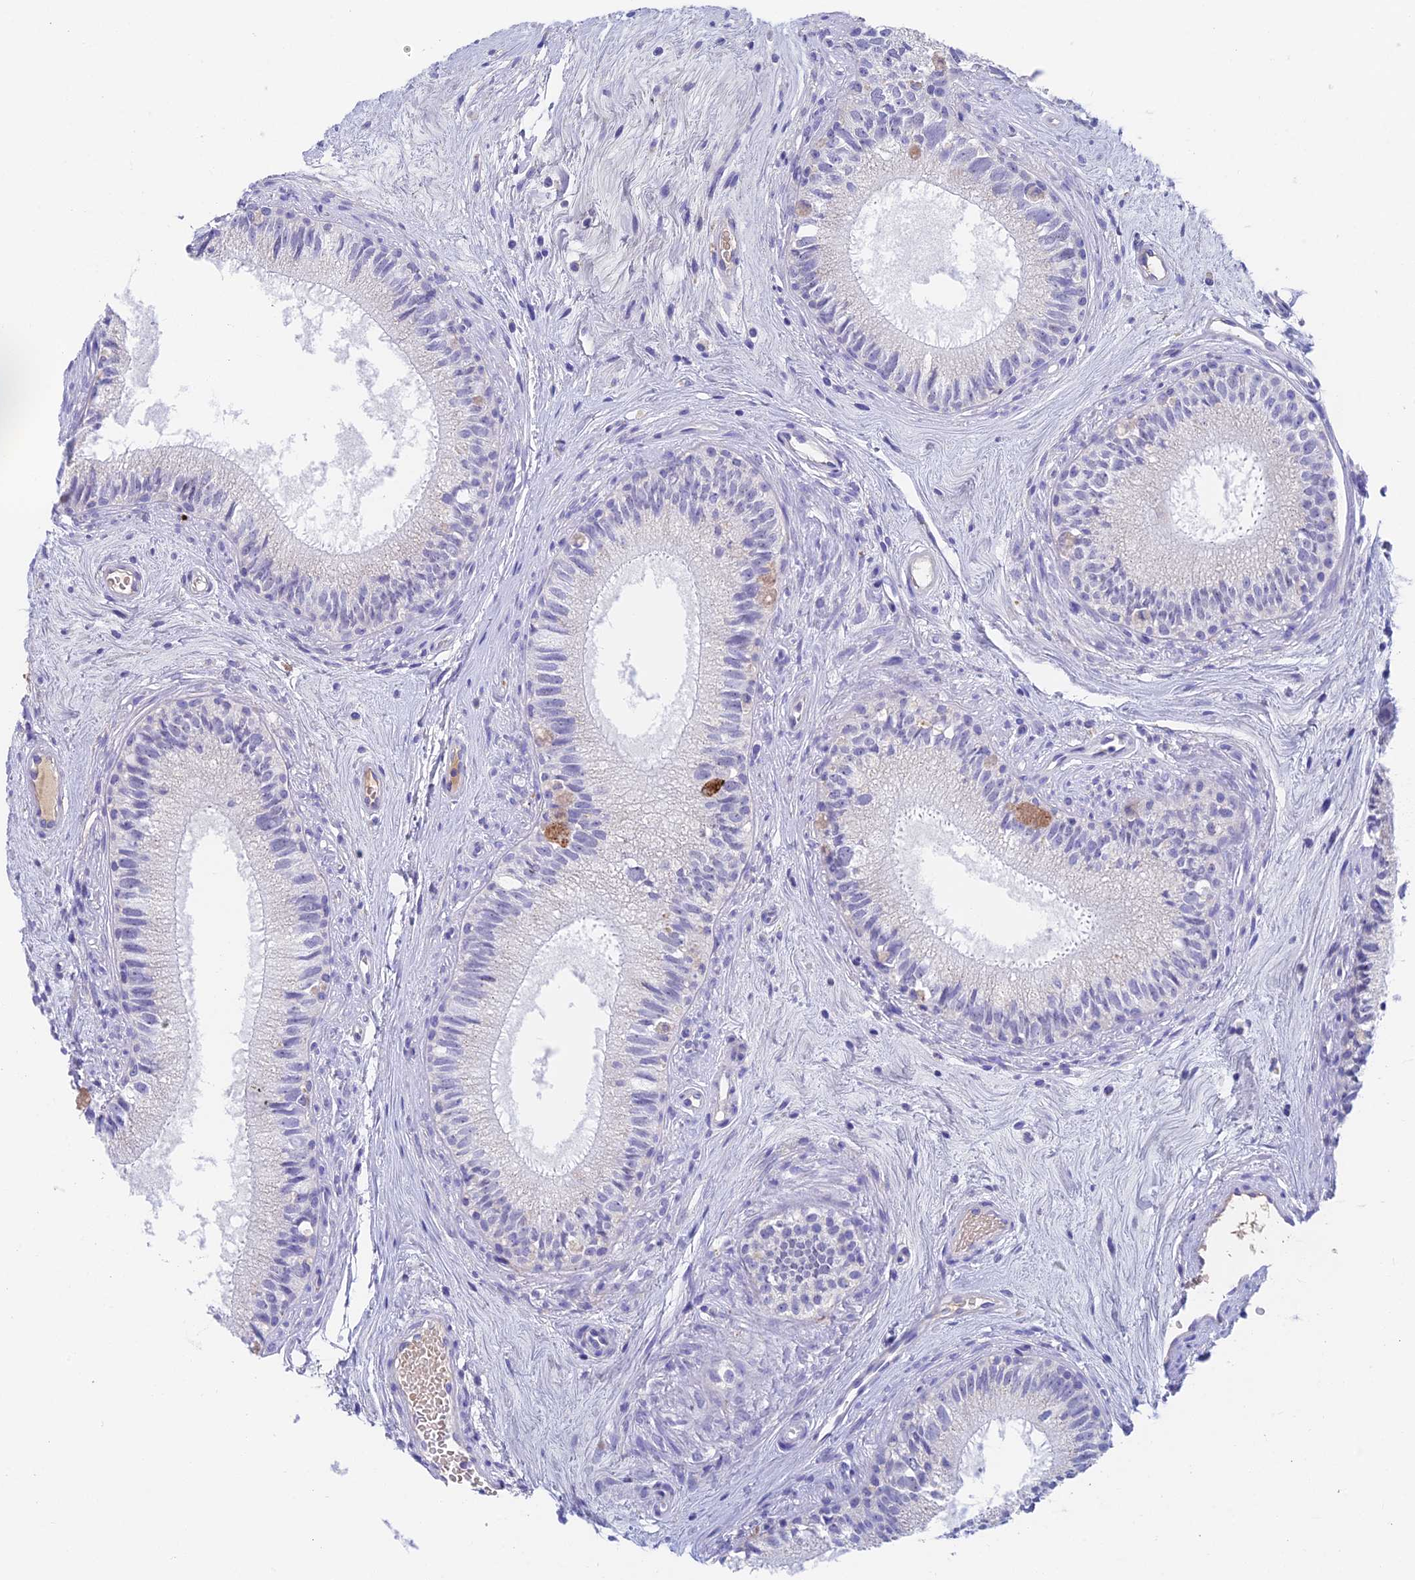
{"staining": {"intensity": "negative", "quantity": "none", "location": "none"}, "tissue": "epididymis", "cell_type": "Glandular cells", "image_type": "normal", "snomed": [{"axis": "morphology", "description": "Normal tissue, NOS"}, {"axis": "topography", "description": "Epididymis"}], "caption": "A high-resolution image shows immunohistochemistry (IHC) staining of benign epididymis, which displays no significant expression in glandular cells. (DAB (3,3'-diaminobenzidine) immunohistochemistry with hematoxylin counter stain).", "gene": "ADAMTS13", "patient": {"sex": "male", "age": 71}}